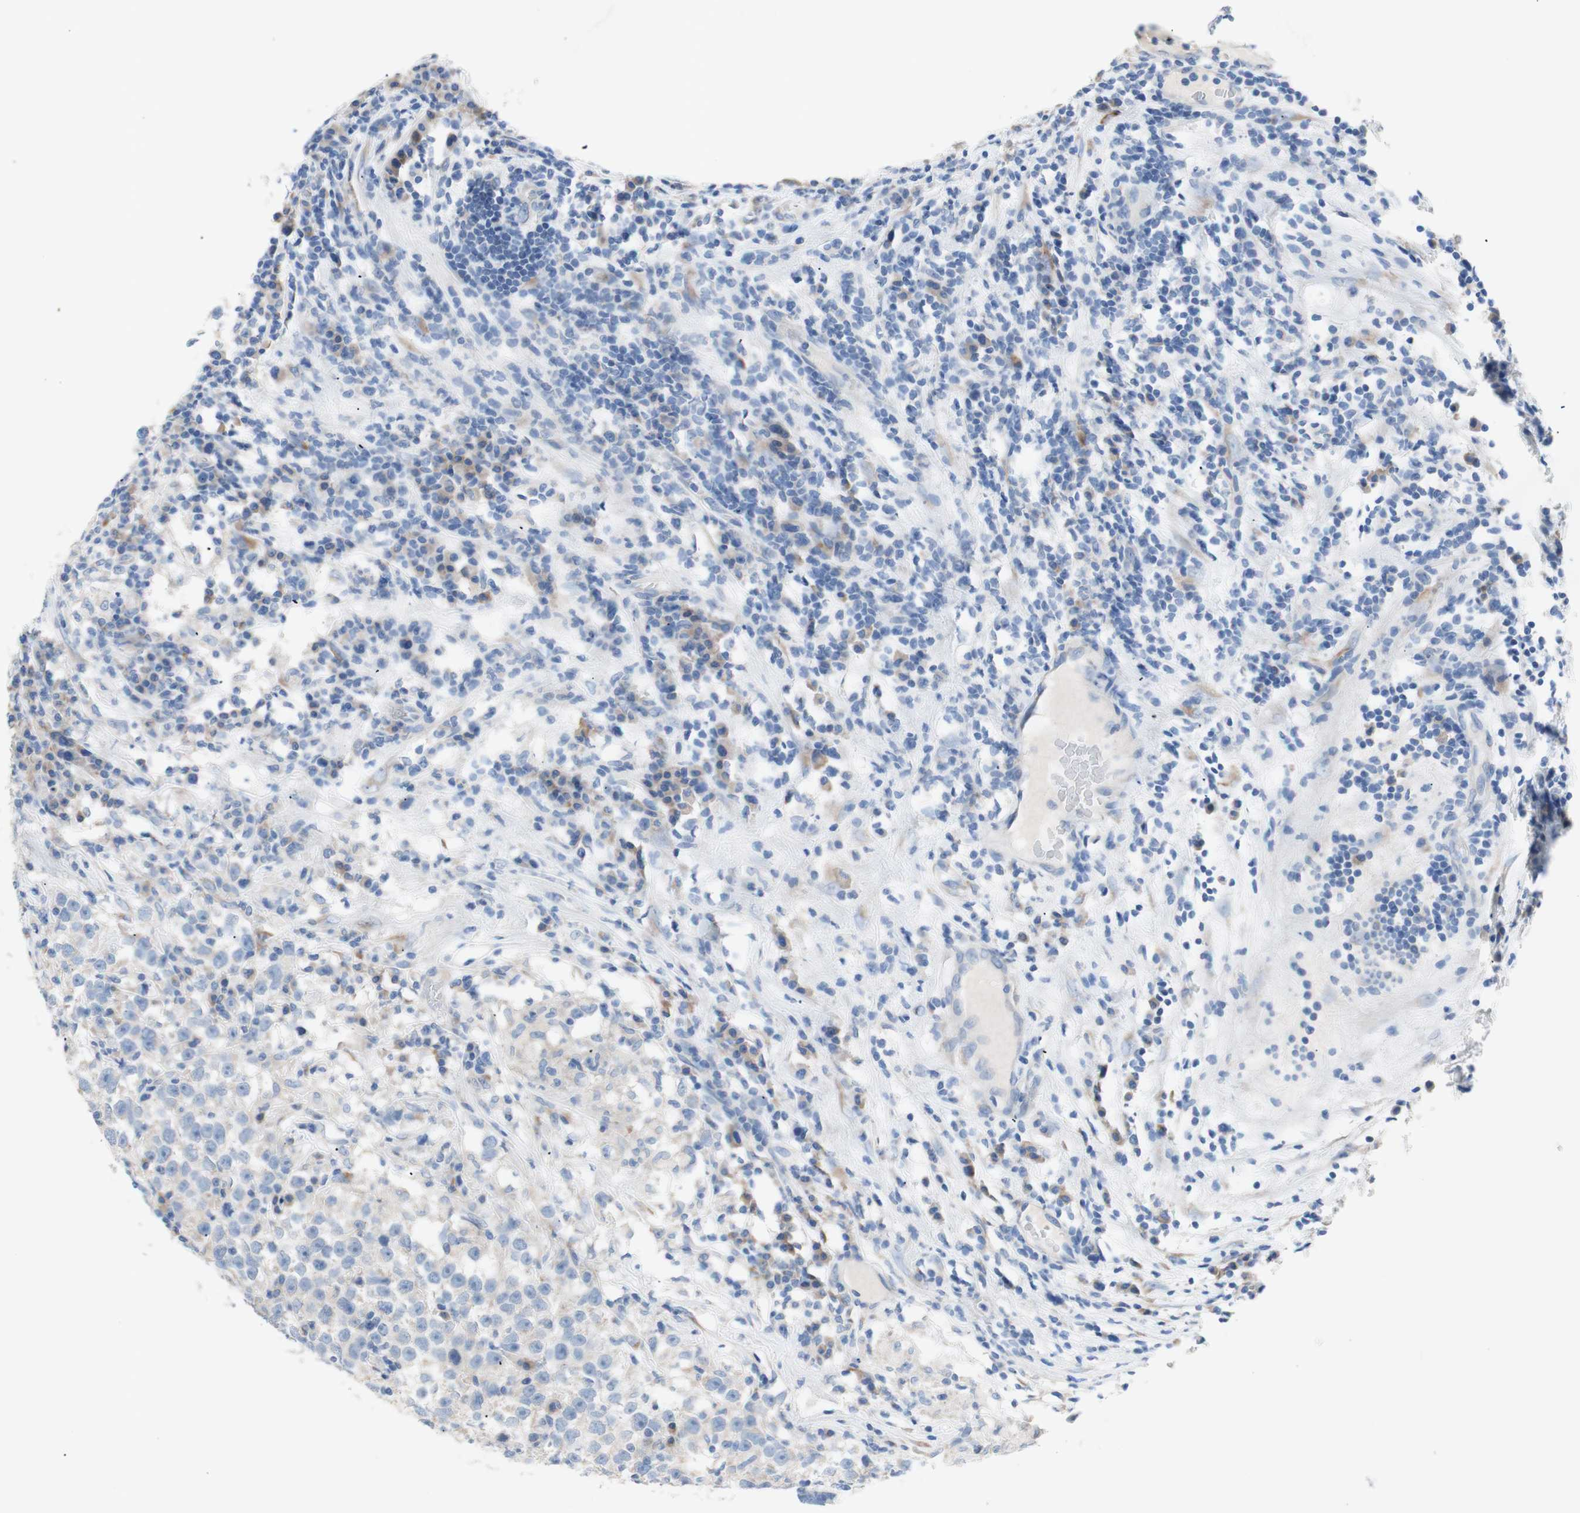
{"staining": {"intensity": "negative", "quantity": "none", "location": "none"}, "tissue": "testis cancer", "cell_type": "Tumor cells", "image_type": "cancer", "snomed": [{"axis": "morphology", "description": "Seminoma, NOS"}, {"axis": "topography", "description": "Testis"}], "caption": "An immunohistochemistry micrograph of testis cancer is shown. There is no staining in tumor cells of testis cancer.", "gene": "TMIGD2", "patient": {"sex": "male", "age": 43}}